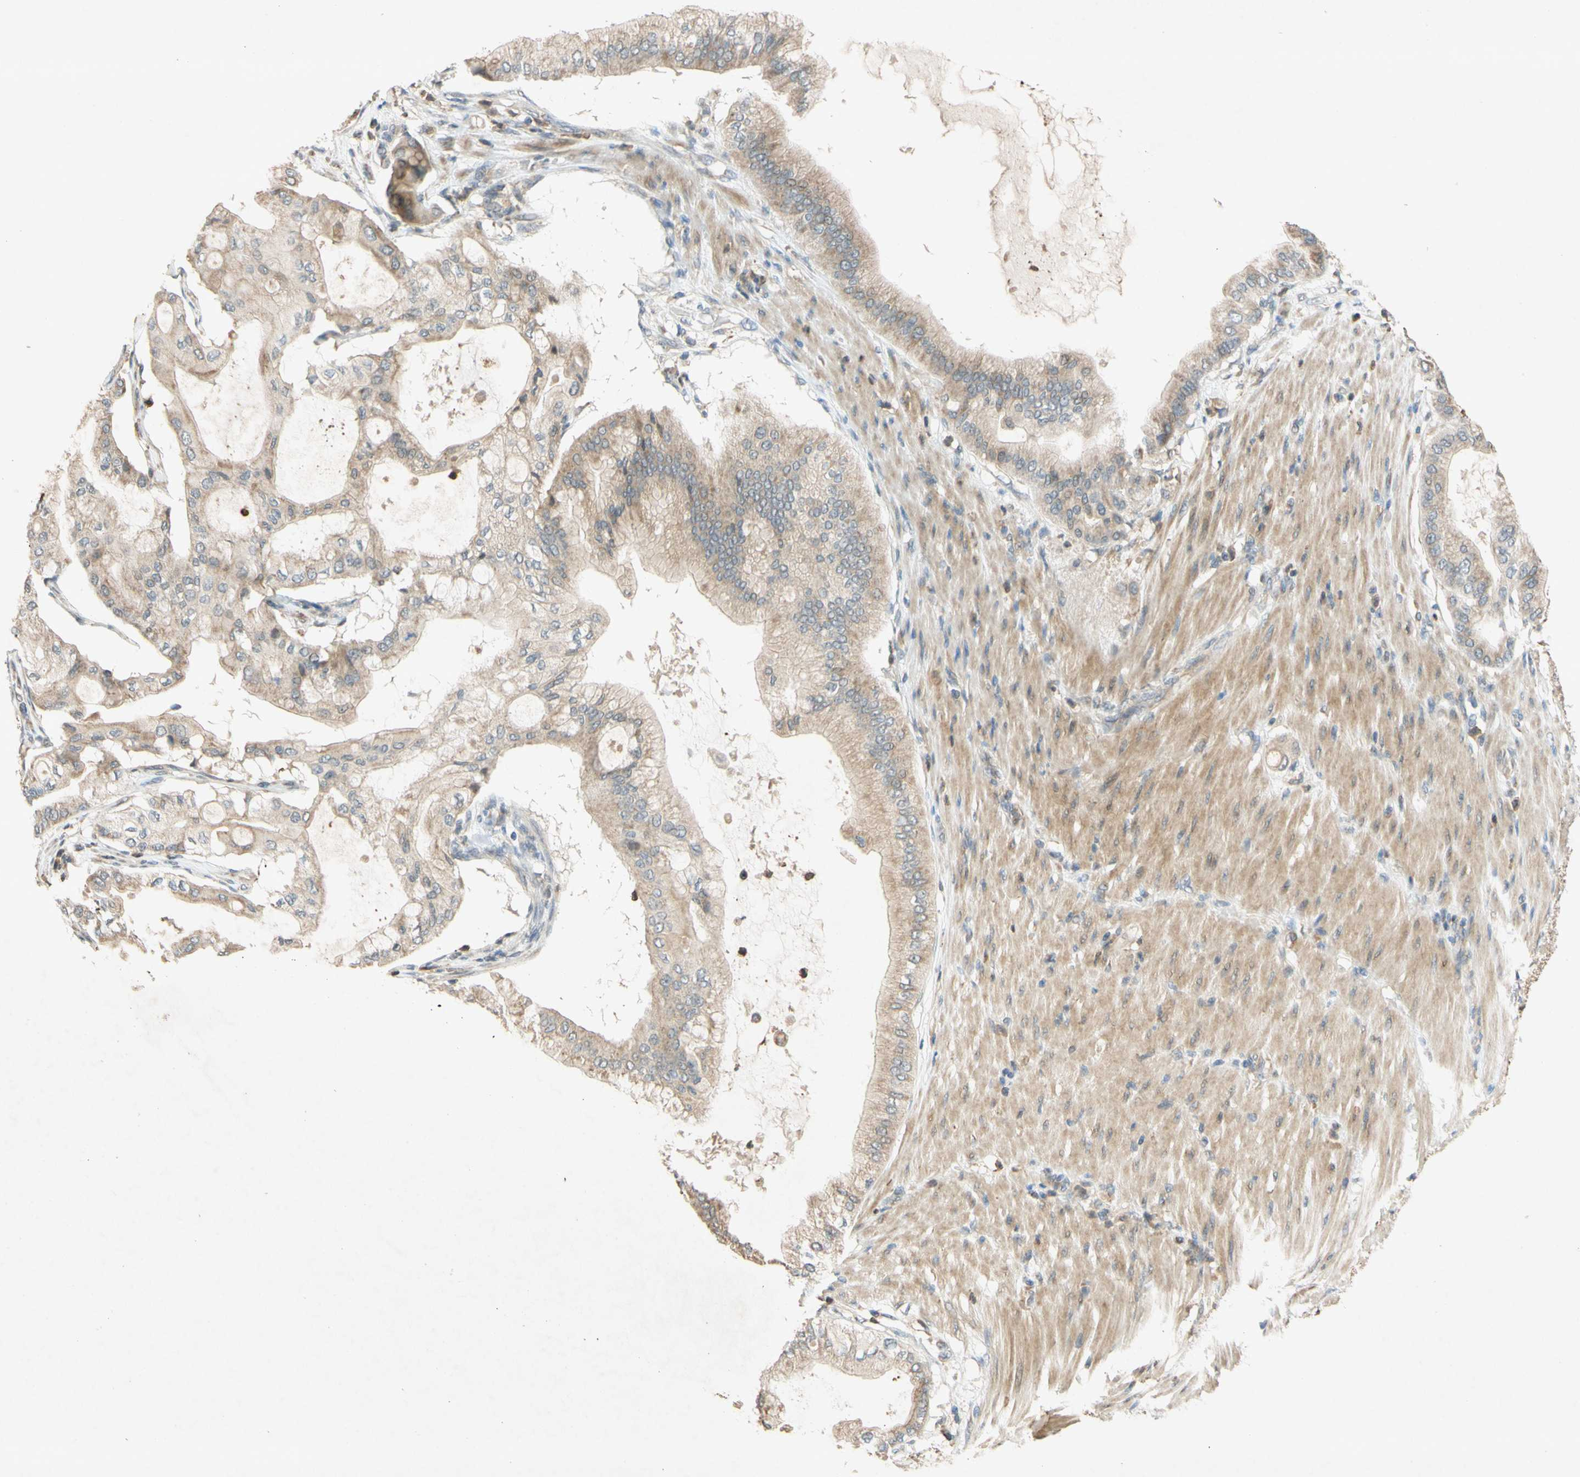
{"staining": {"intensity": "weak", "quantity": ">75%", "location": "cytoplasmic/membranous"}, "tissue": "pancreatic cancer", "cell_type": "Tumor cells", "image_type": "cancer", "snomed": [{"axis": "morphology", "description": "Adenocarcinoma, NOS"}, {"axis": "morphology", "description": "Adenocarcinoma, metastatic, NOS"}, {"axis": "topography", "description": "Lymph node"}, {"axis": "topography", "description": "Pancreas"}, {"axis": "topography", "description": "Duodenum"}], "caption": "Pancreatic cancer (adenocarcinoma) stained with immunohistochemistry (IHC) reveals weak cytoplasmic/membranous positivity in about >75% of tumor cells.", "gene": "GATA1", "patient": {"sex": "female", "age": 64}}